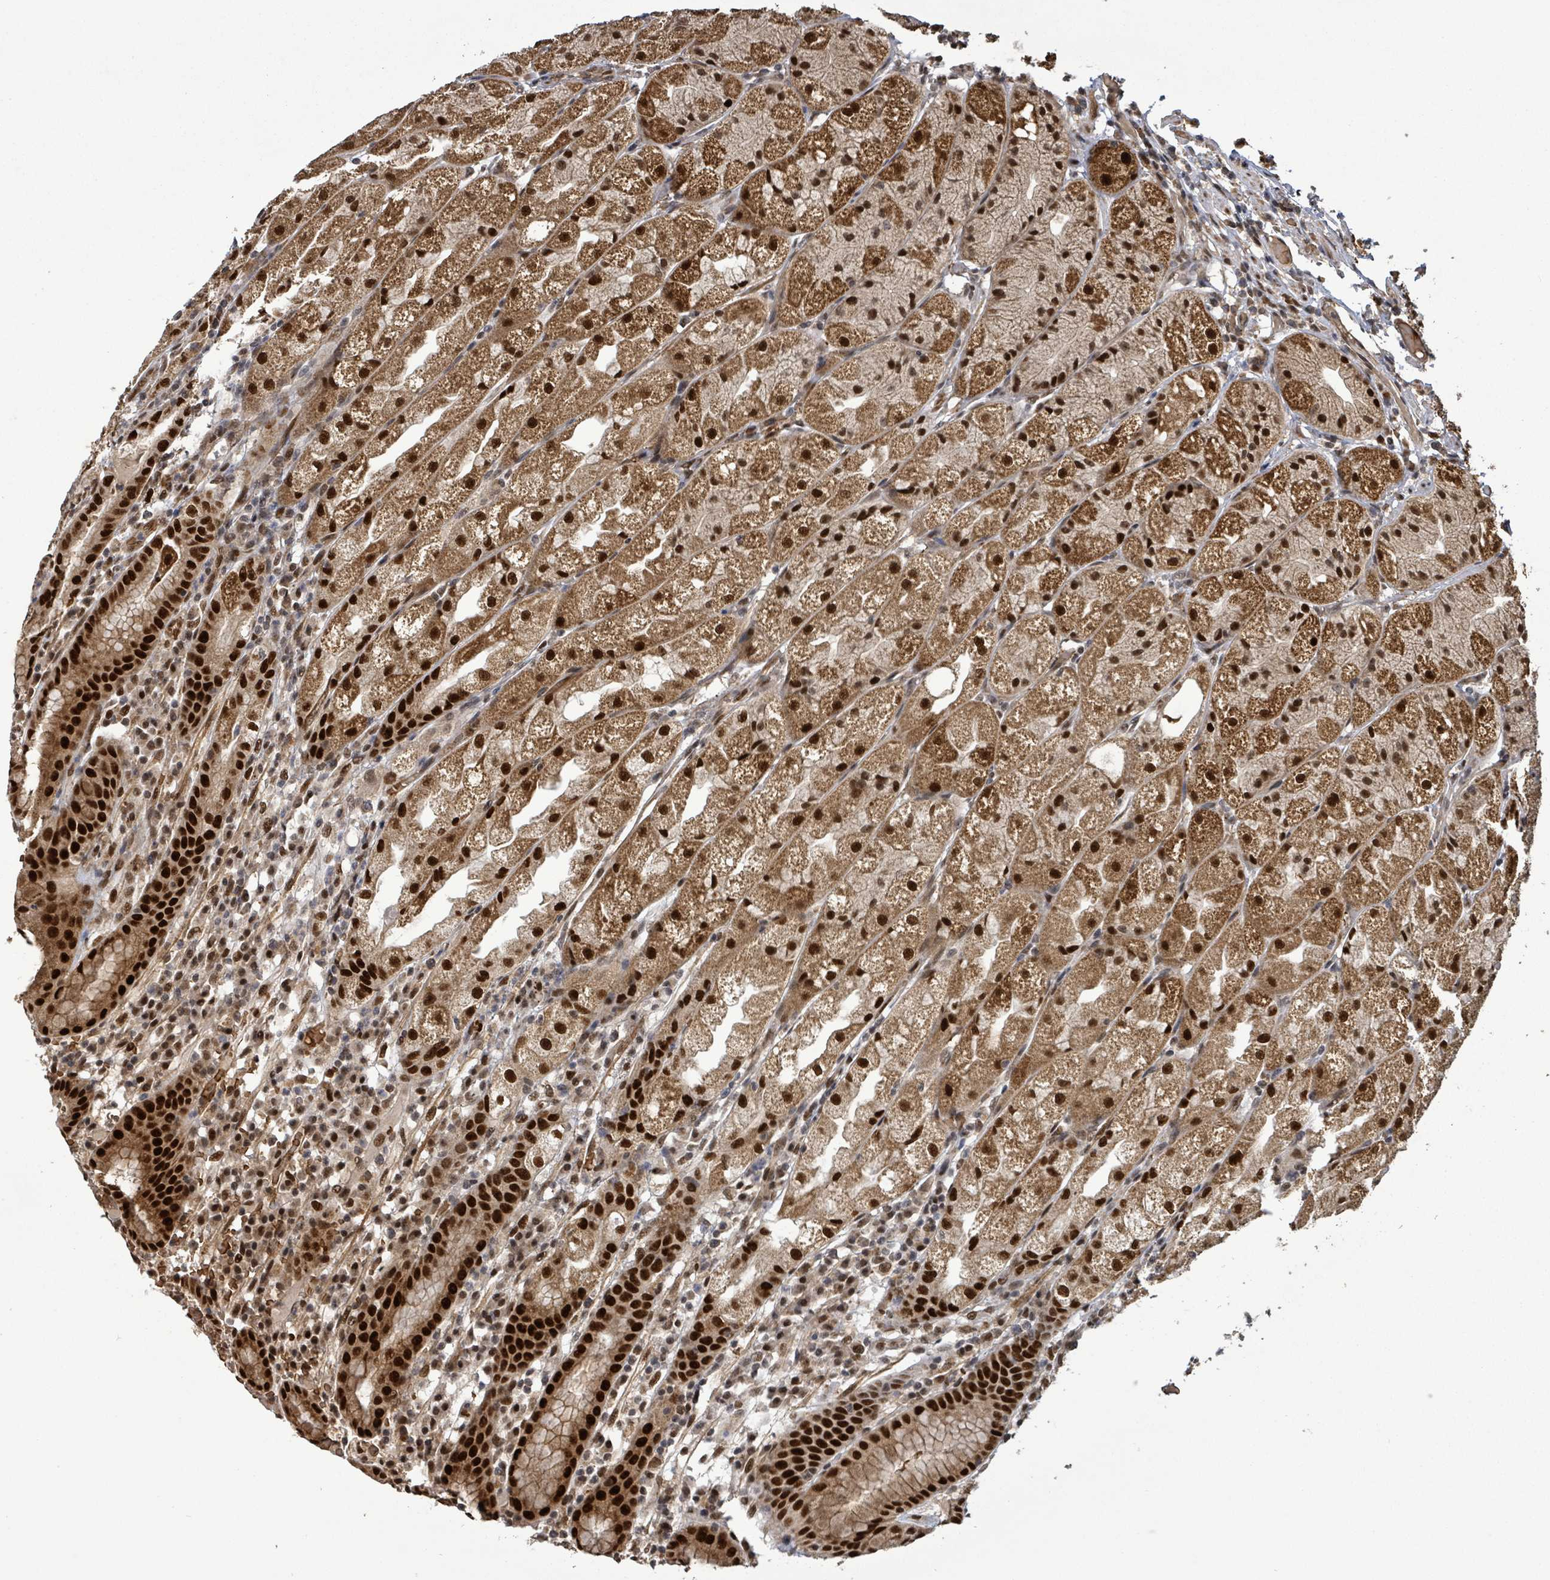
{"staining": {"intensity": "strong", "quantity": ">75%", "location": "cytoplasmic/membranous,nuclear"}, "tissue": "stomach", "cell_type": "Glandular cells", "image_type": "normal", "snomed": [{"axis": "morphology", "description": "Normal tissue, NOS"}, {"axis": "topography", "description": "Stomach, upper"}], "caption": "Brown immunohistochemical staining in unremarkable human stomach exhibits strong cytoplasmic/membranous,nuclear positivity in approximately >75% of glandular cells.", "gene": "PATZ1", "patient": {"sex": "male", "age": 52}}